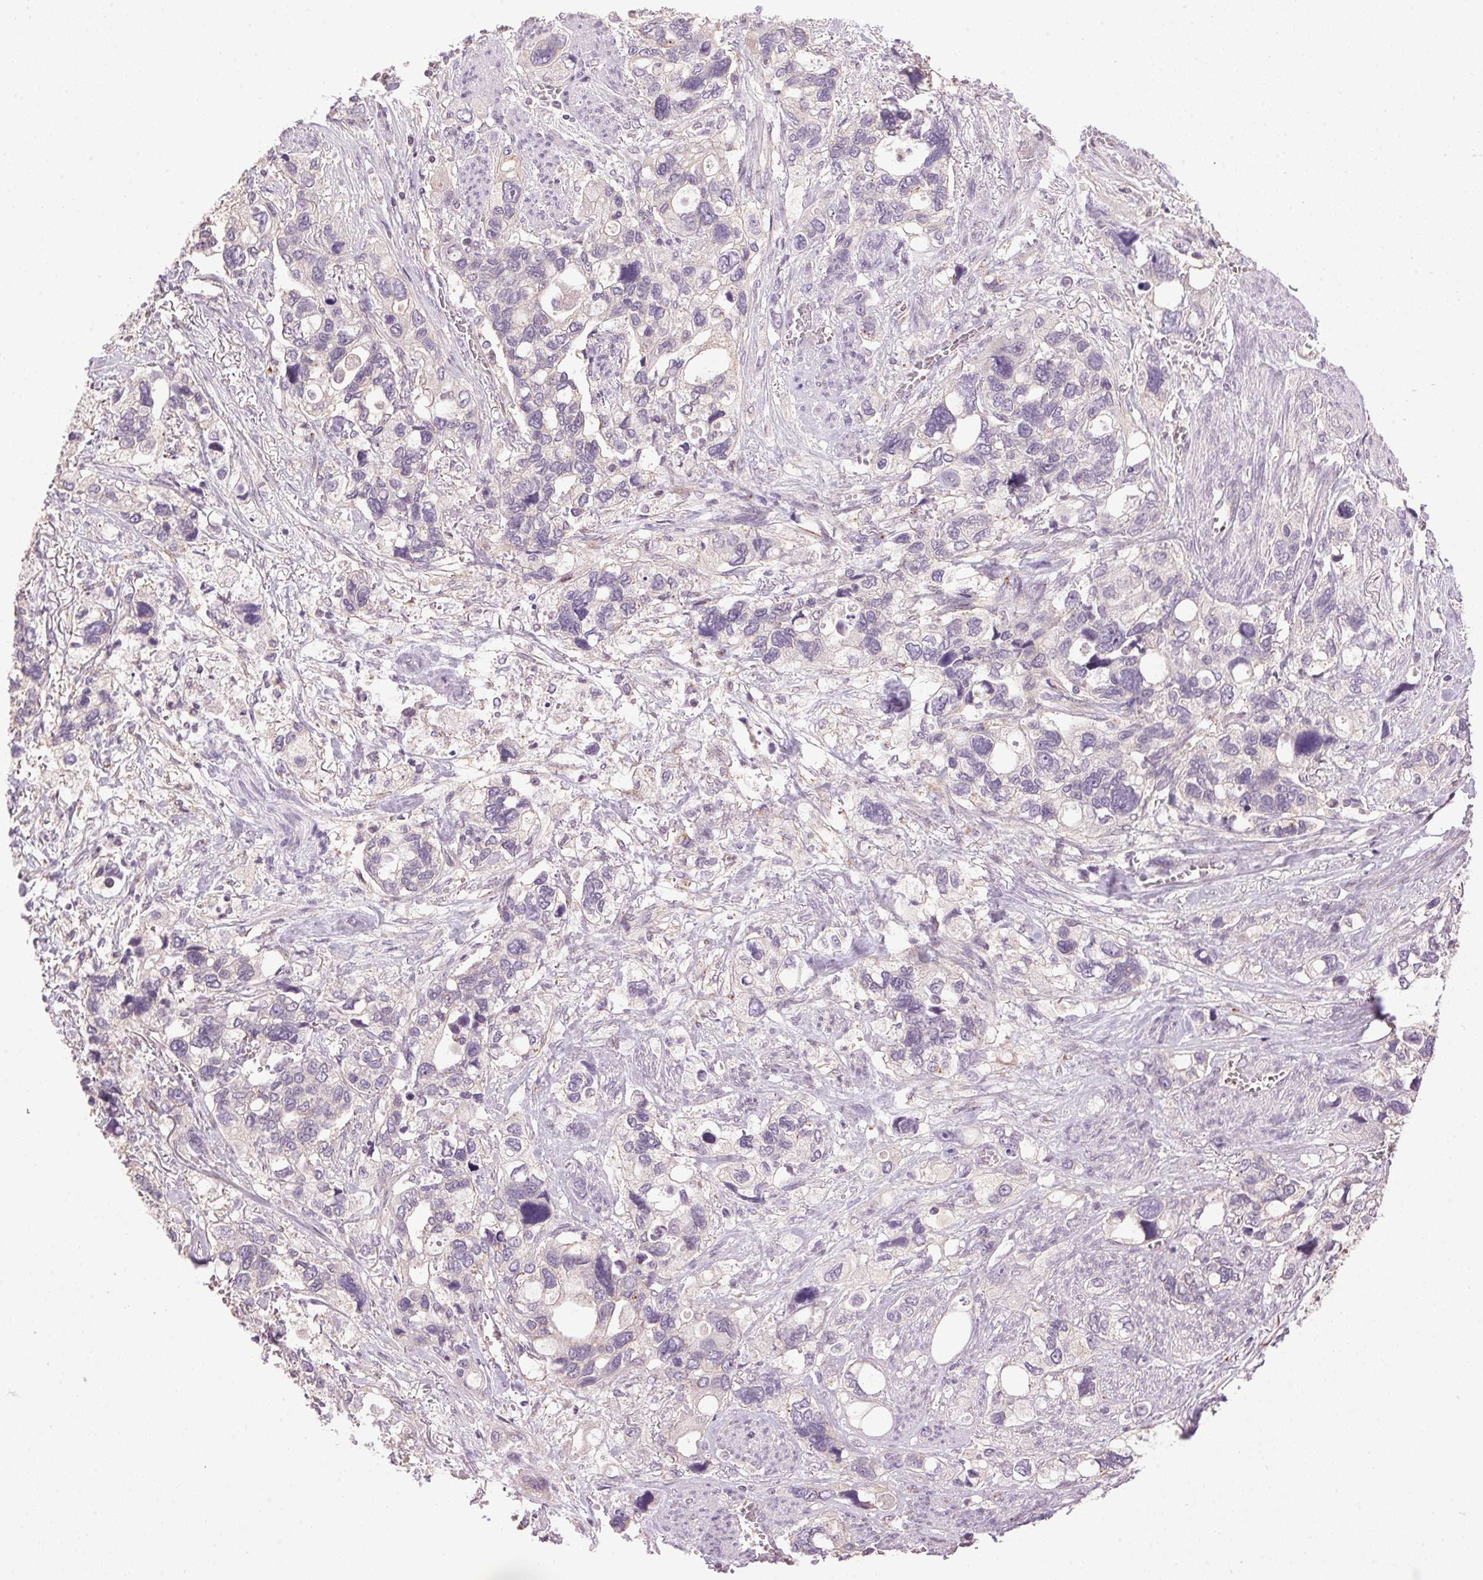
{"staining": {"intensity": "negative", "quantity": "none", "location": "none"}, "tissue": "stomach cancer", "cell_type": "Tumor cells", "image_type": "cancer", "snomed": [{"axis": "morphology", "description": "Adenocarcinoma, NOS"}, {"axis": "topography", "description": "Stomach, upper"}], "caption": "The immunohistochemistry image has no significant staining in tumor cells of adenocarcinoma (stomach) tissue. (DAB immunohistochemistry (IHC) with hematoxylin counter stain).", "gene": "GOLPH3", "patient": {"sex": "female", "age": 81}}